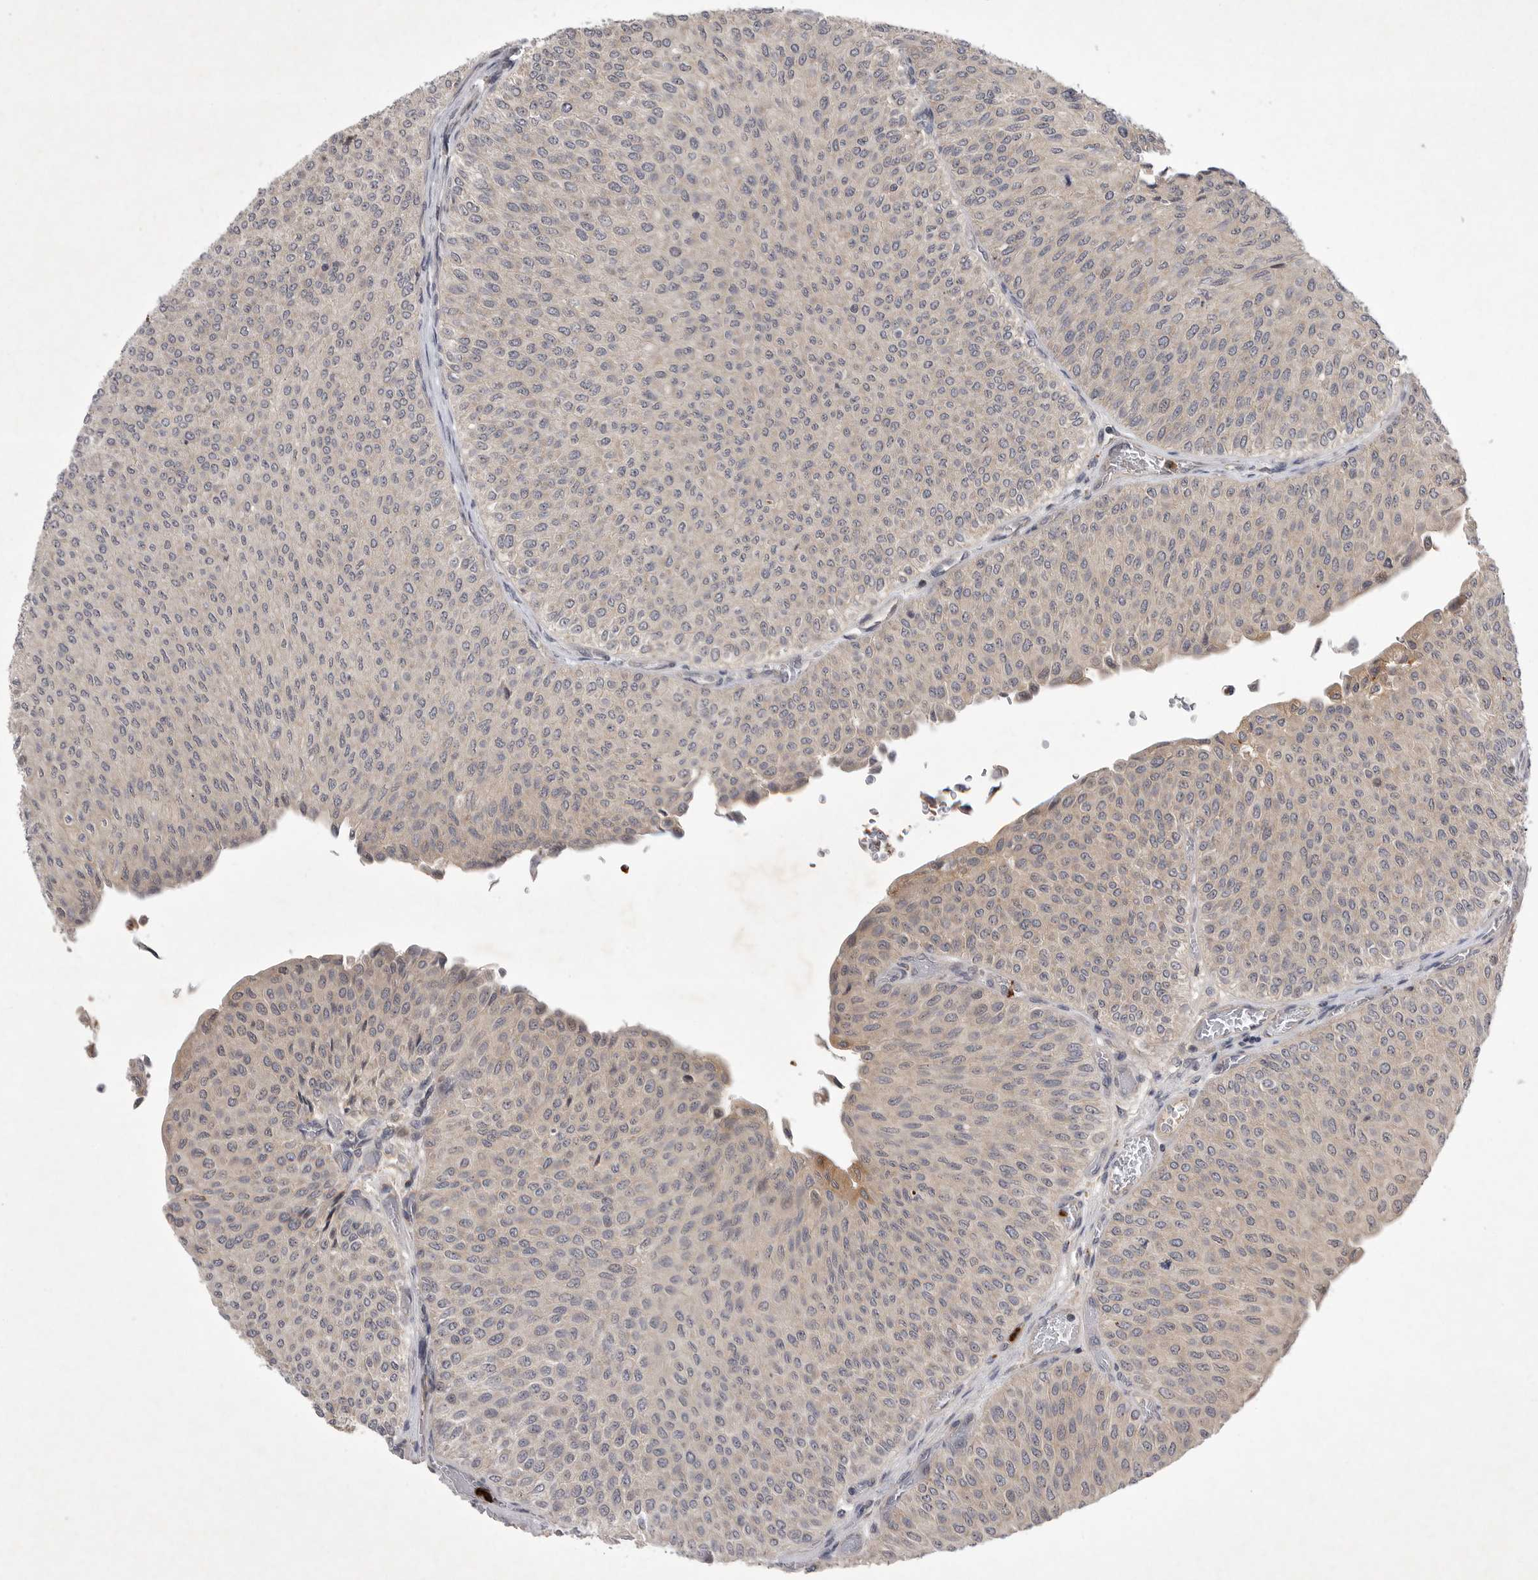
{"staining": {"intensity": "negative", "quantity": "none", "location": "none"}, "tissue": "urothelial cancer", "cell_type": "Tumor cells", "image_type": "cancer", "snomed": [{"axis": "morphology", "description": "Urothelial carcinoma, Low grade"}, {"axis": "topography", "description": "Urinary bladder"}], "caption": "This is a photomicrograph of immunohistochemistry (IHC) staining of low-grade urothelial carcinoma, which shows no expression in tumor cells. (DAB (3,3'-diaminobenzidine) immunohistochemistry visualized using brightfield microscopy, high magnification).", "gene": "UBE3D", "patient": {"sex": "male", "age": 78}}